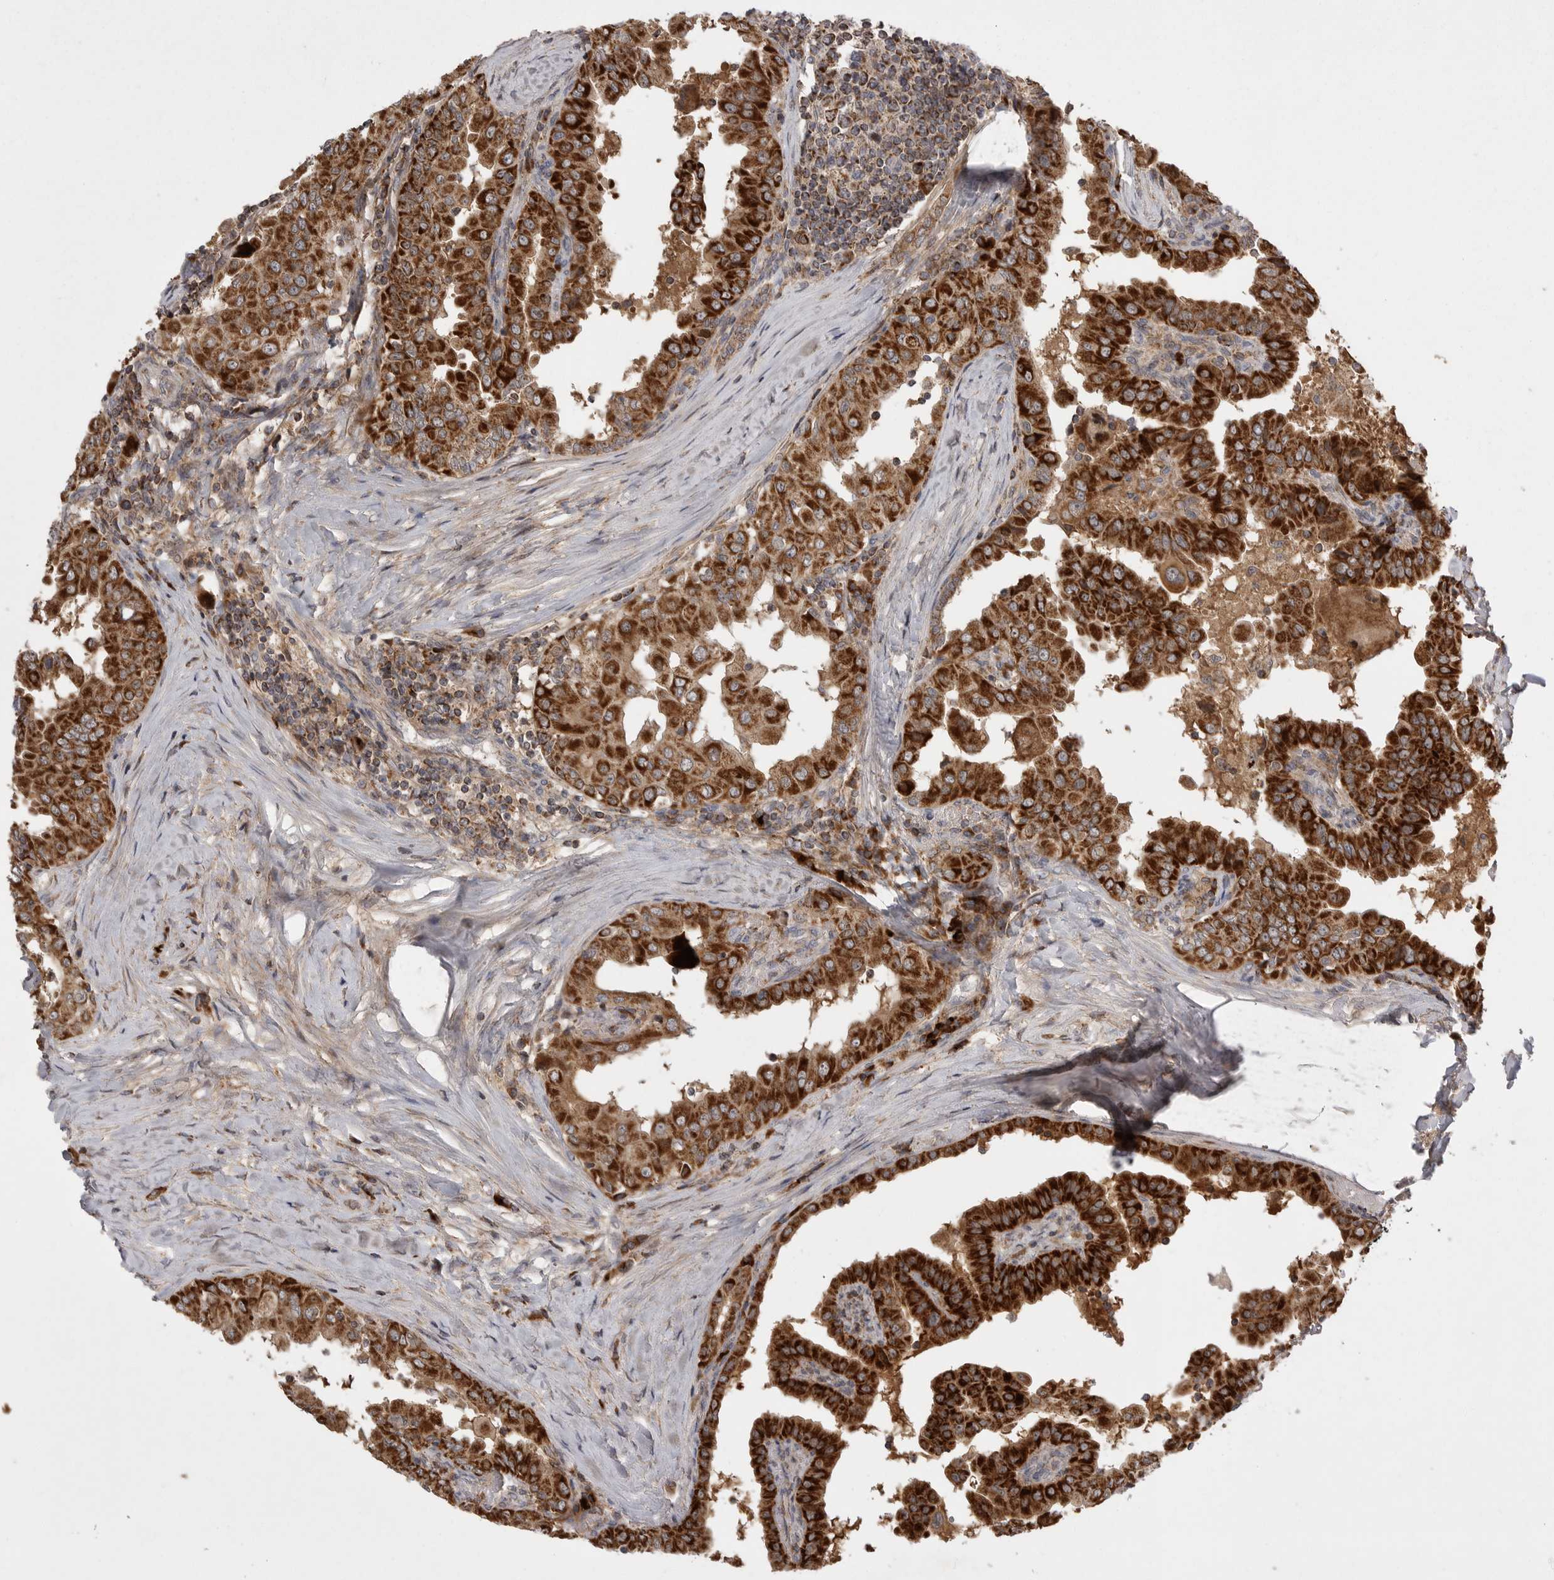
{"staining": {"intensity": "strong", "quantity": ">75%", "location": "cytoplasmic/membranous"}, "tissue": "thyroid cancer", "cell_type": "Tumor cells", "image_type": "cancer", "snomed": [{"axis": "morphology", "description": "Papillary adenocarcinoma, NOS"}, {"axis": "topography", "description": "Thyroid gland"}], "caption": "High-power microscopy captured an IHC micrograph of thyroid papillary adenocarcinoma, revealing strong cytoplasmic/membranous expression in approximately >75% of tumor cells. Ihc stains the protein of interest in brown and the nuclei are stained blue.", "gene": "KYAT3", "patient": {"sex": "male", "age": 33}}